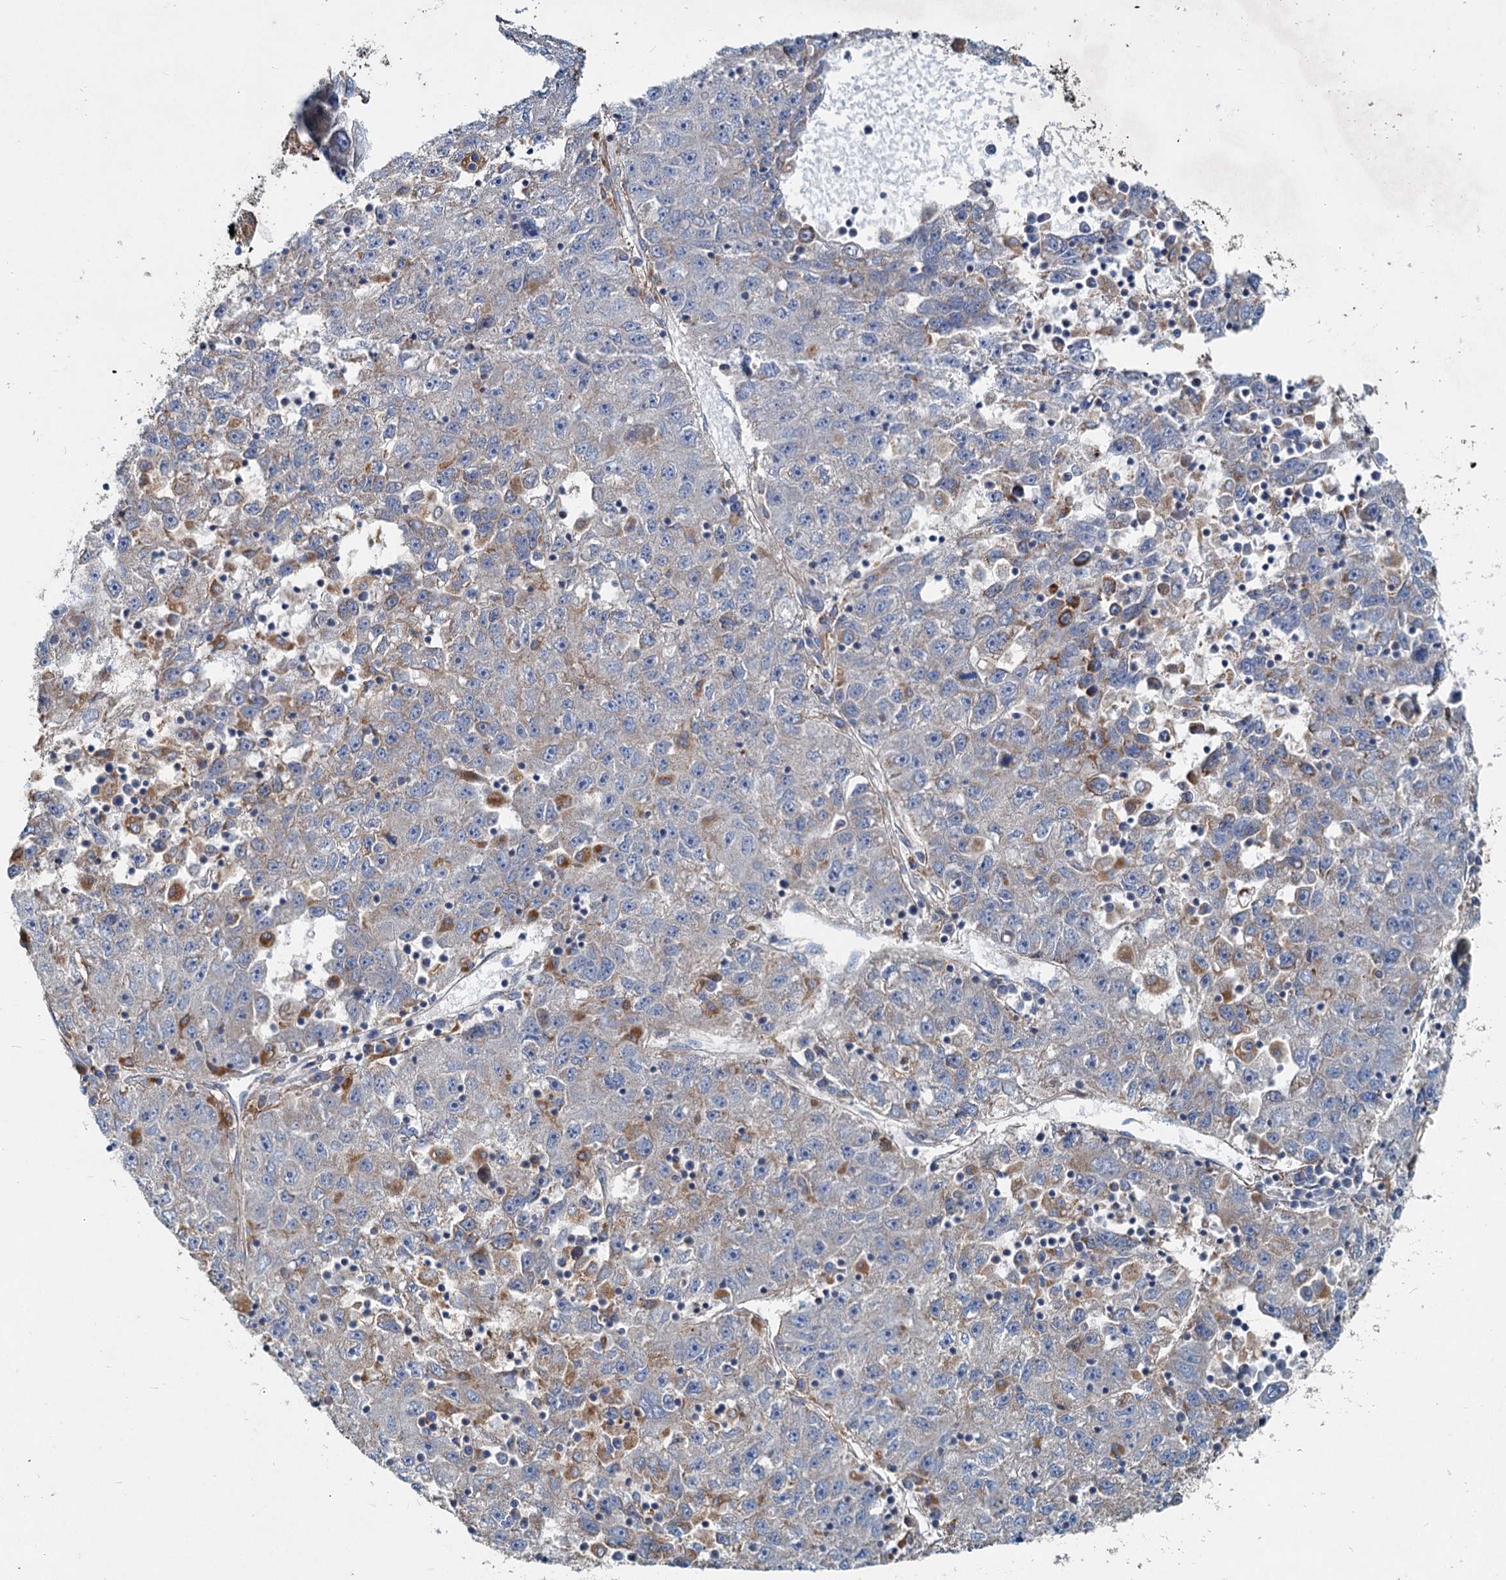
{"staining": {"intensity": "strong", "quantity": "25%-75%", "location": "cytoplasmic/membranous"}, "tissue": "liver cancer", "cell_type": "Tumor cells", "image_type": "cancer", "snomed": [{"axis": "morphology", "description": "Carcinoma, Hepatocellular, NOS"}, {"axis": "topography", "description": "Liver"}], "caption": "Protein analysis of liver cancer (hepatocellular carcinoma) tissue exhibits strong cytoplasmic/membranous staining in approximately 25%-75% of tumor cells.", "gene": "ADCY2", "patient": {"sex": "female", "age": 58}}